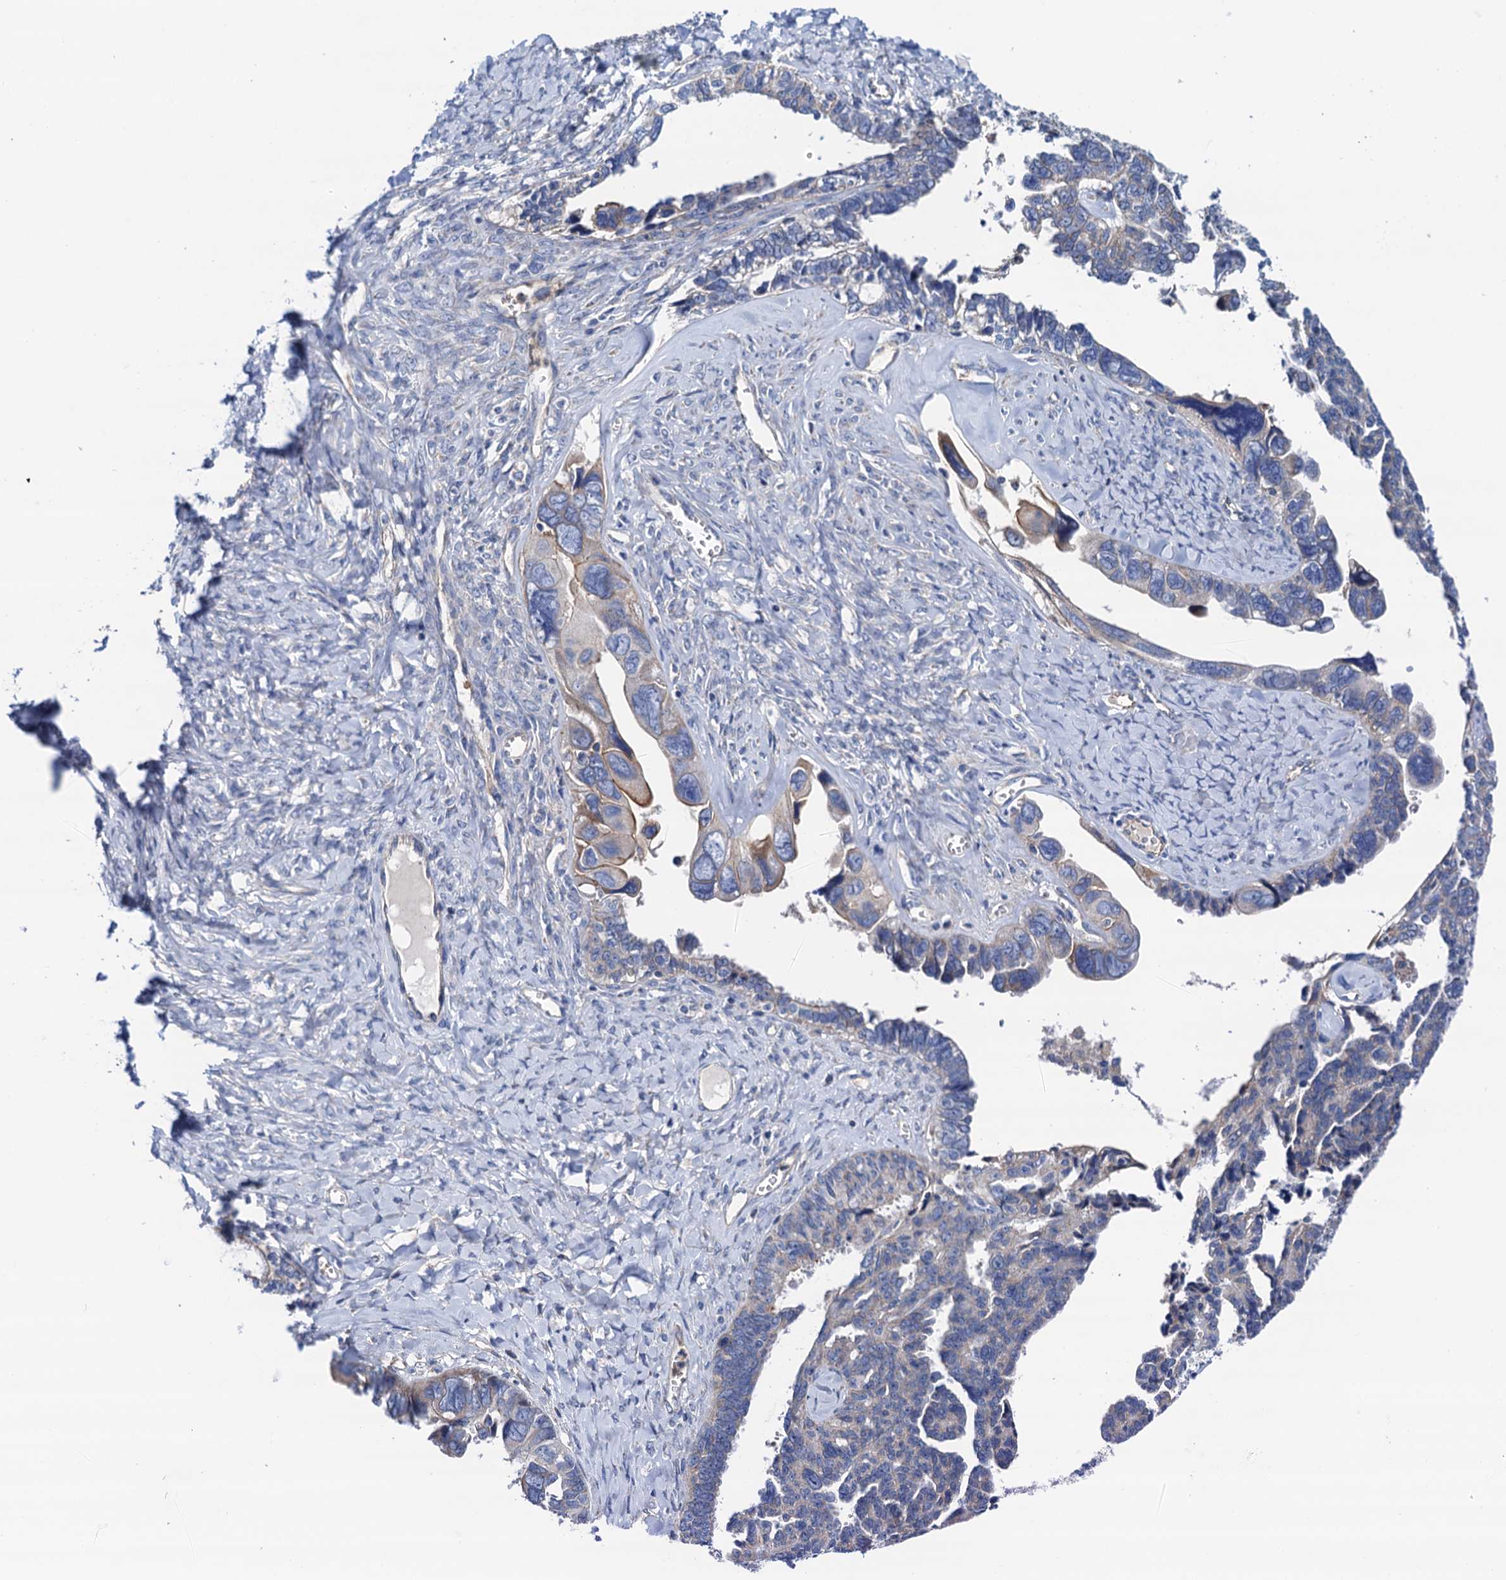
{"staining": {"intensity": "negative", "quantity": "none", "location": "none"}, "tissue": "ovarian cancer", "cell_type": "Tumor cells", "image_type": "cancer", "snomed": [{"axis": "morphology", "description": "Cystadenocarcinoma, serous, NOS"}, {"axis": "topography", "description": "Ovary"}], "caption": "Human ovarian cancer (serous cystadenocarcinoma) stained for a protein using IHC exhibits no positivity in tumor cells.", "gene": "RASSF9", "patient": {"sex": "female", "age": 79}}